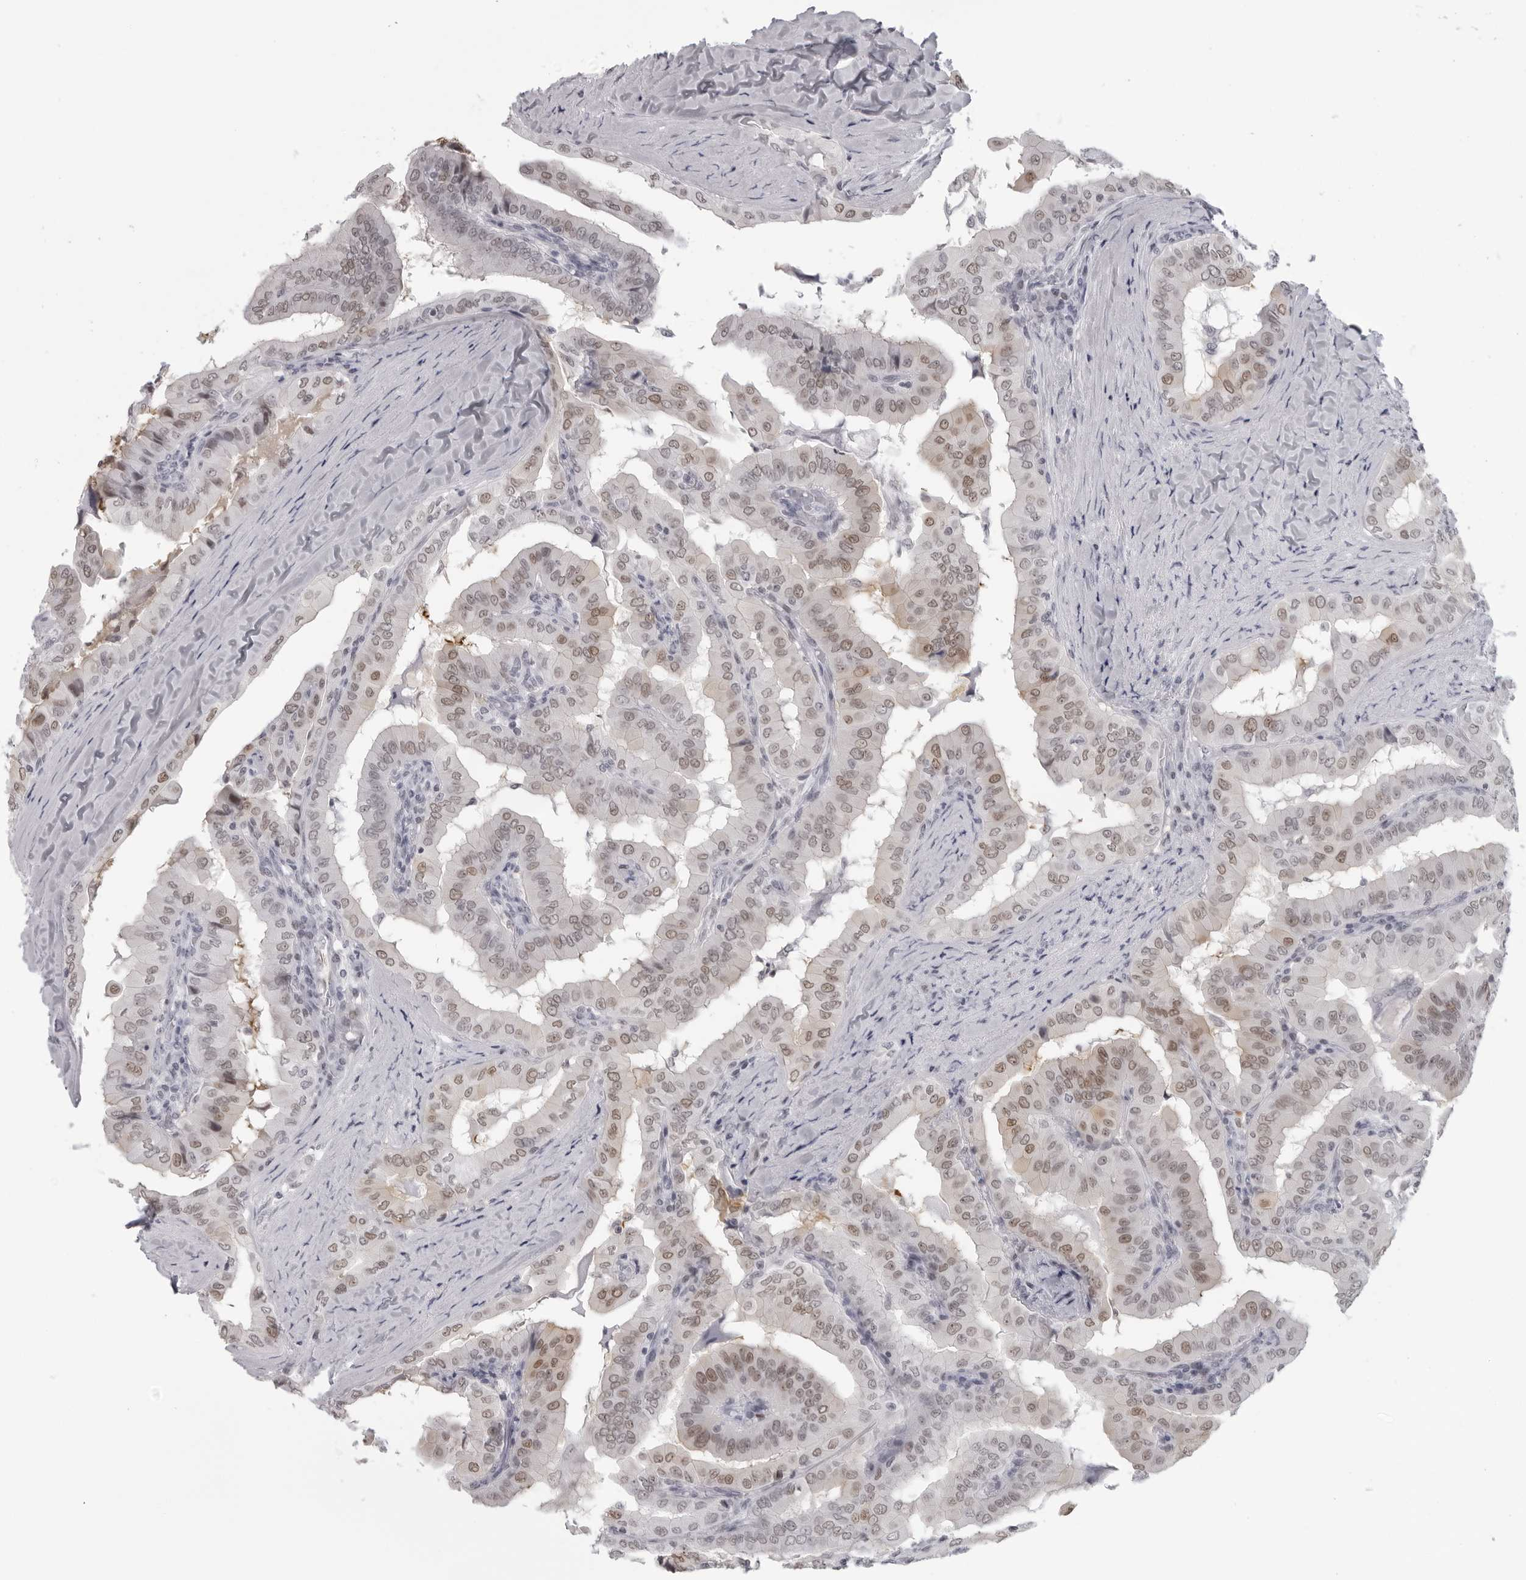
{"staining": {"intensity": "moderate", "quantity": ">75%", "location": "nuclear"}, "tissue": "thyroid cancer", "cell_type": "Tumor cells", "image_type": "cancer", "snomed": [{"axis": "morphology", "description": "Papillary adenocarcinoma, NOS"}, {"axis": "topography", "description": "Thyroid gland"}], "caption": "Thyroid cancer was stained to show a protein in brown. There is medium levels of moderate nuclear positivity in about >75% of tumor cells.", "gene": "ESPN", "patient": {"sex": "male", "age": 33}}